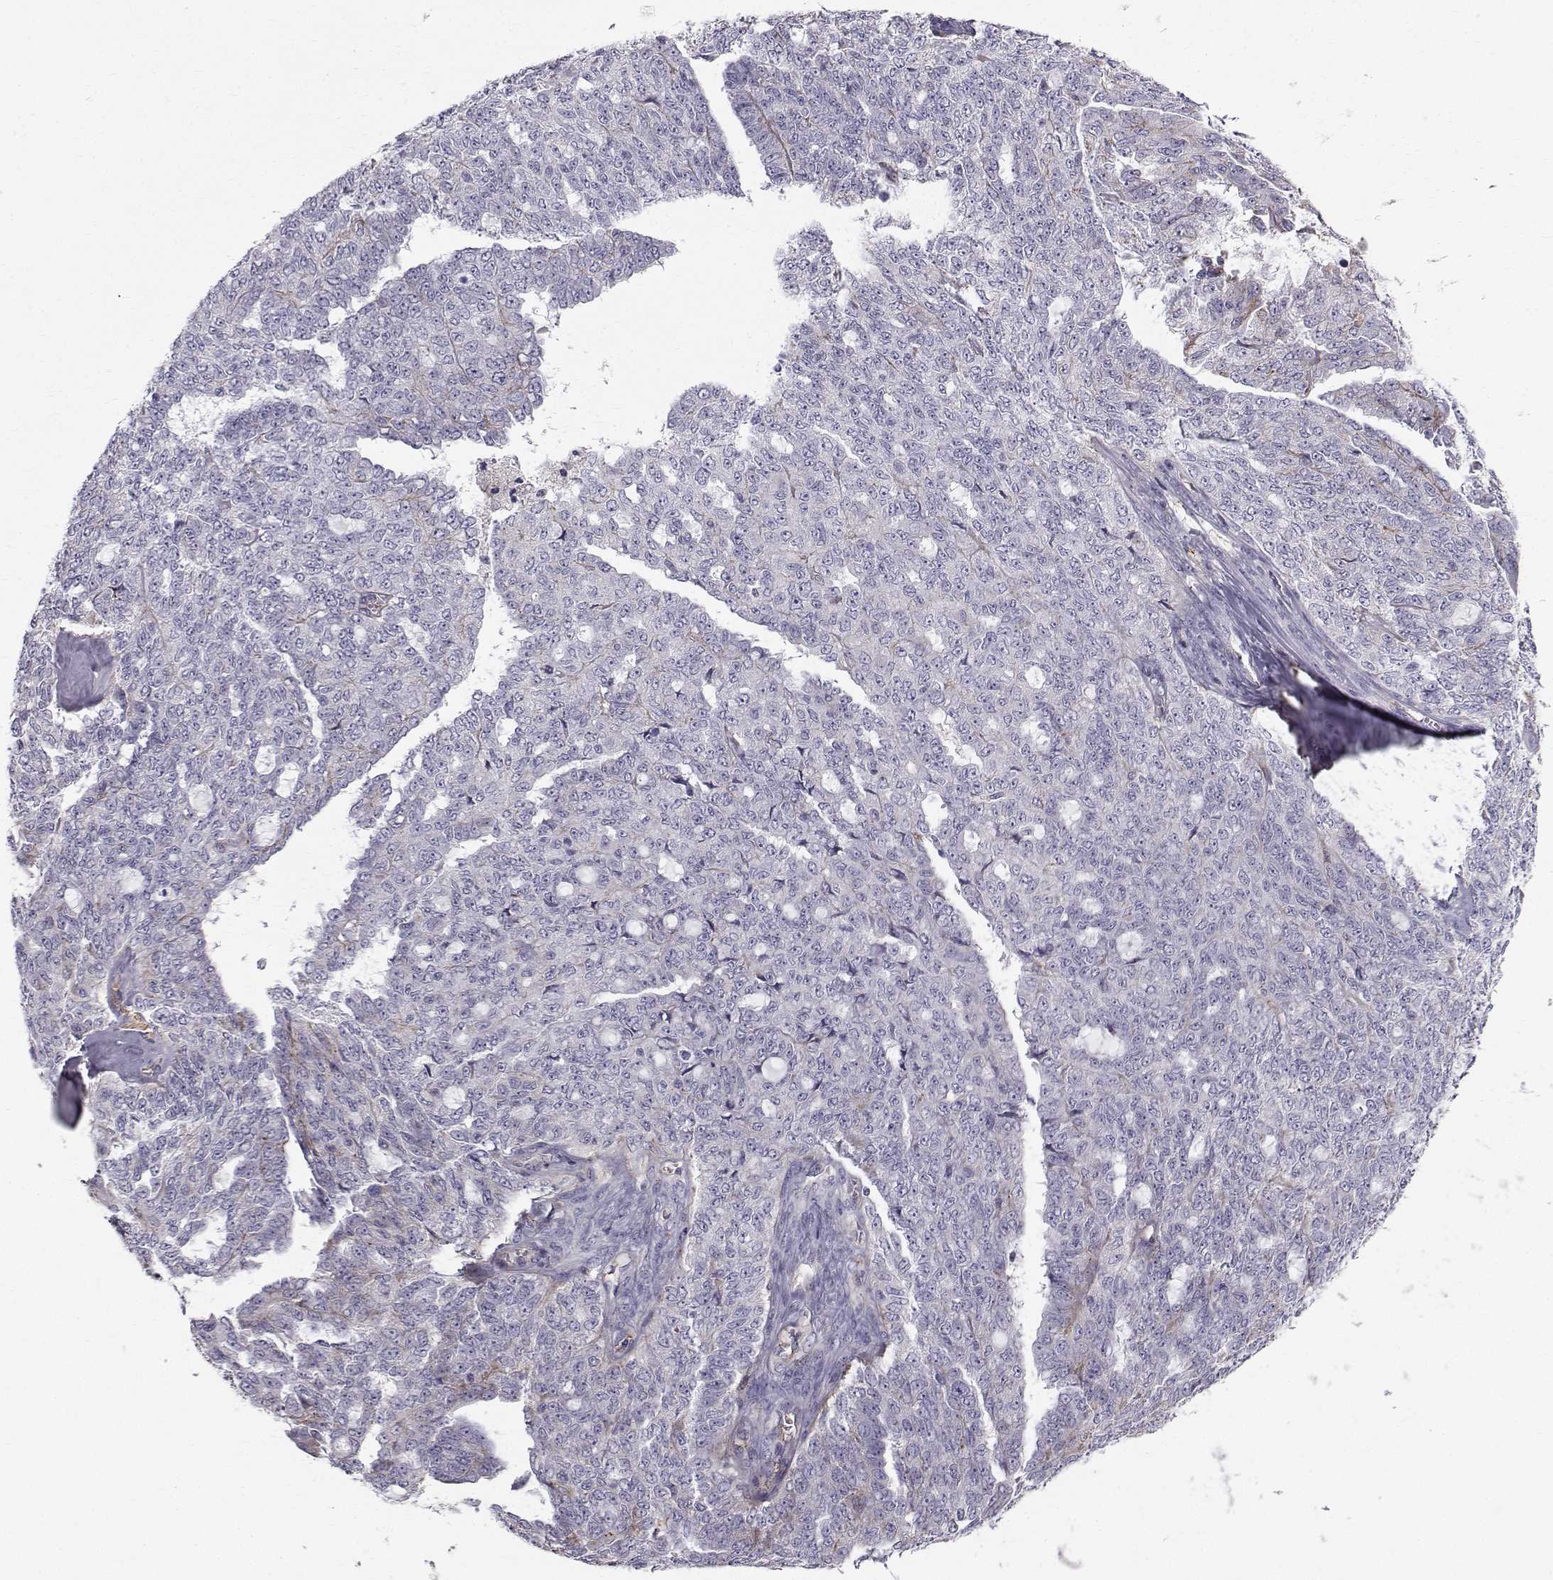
{"staining": {"intensity": "negative", "quantity": "none", "location": "none"}, "tissue": "ovarian cancer", "cell_type": "Tumor cells", "image_type": "cancer", "snomed": [{"axis": "morphology", "description": "Cystadenocarcinoma, serous, NOS"}, {"axis": "topography", "description": "Ovary"}], "caption": "IHC photomicrograph of human ovarian cancer stained for a protein (brown), which displays no staining in tumor cells.", "gene": "CALCR", "patient": {"sex": "female", "age": 71}}